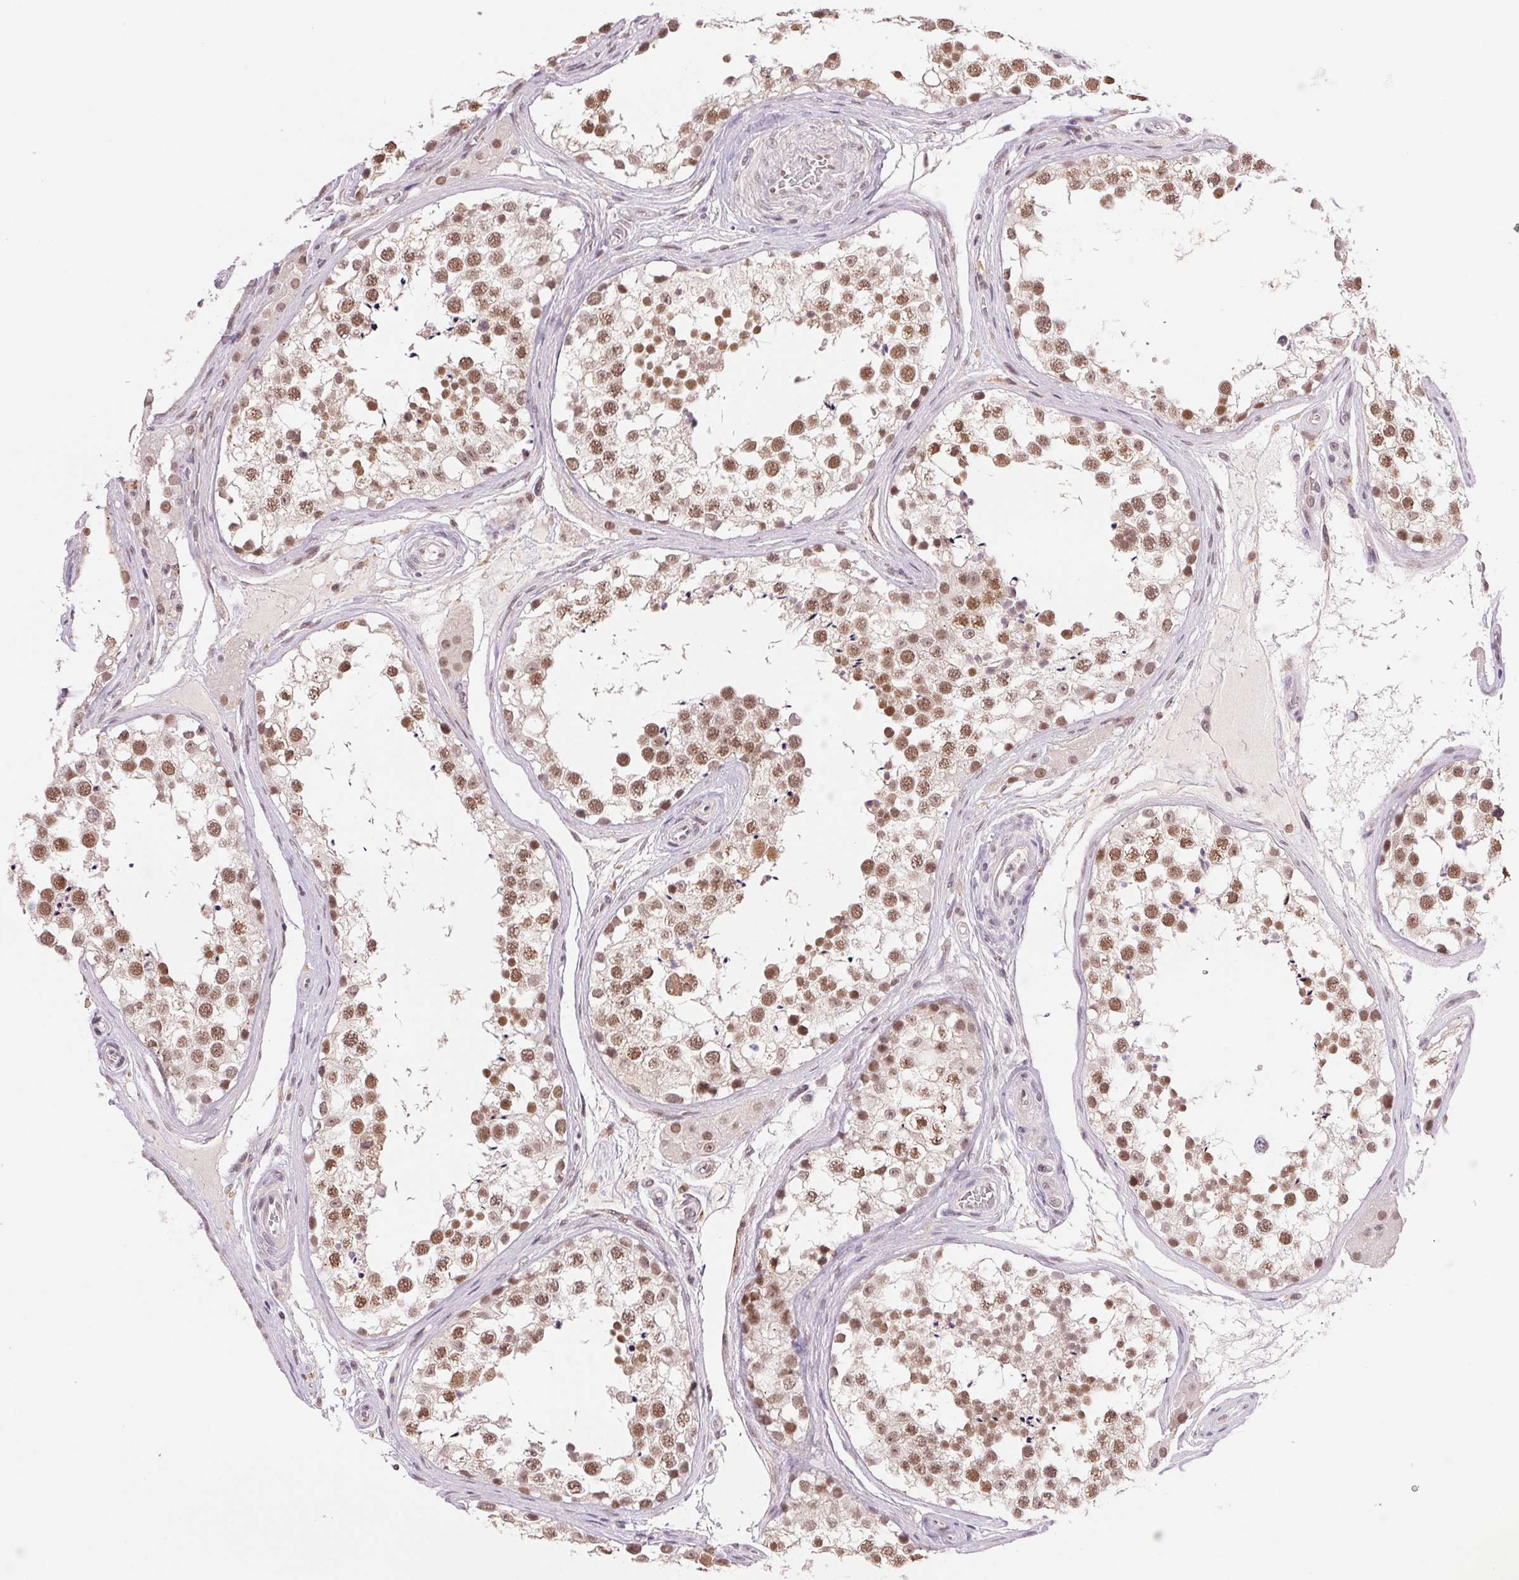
{"staining": {"intensity": "moderate", "quantity": ">75%", "location": "nuclear"}, "tissue": "testis", "cell_type": "Cells in seminiferous ducts", "image_type": "normal", "snomed": [{"axis": "morphology", "description": "Normal tissue, NOS"}, {"axis": "morphology", "description": "Seminoma, NOS"}, {"axis": "topography", "description": "Testis"}], "caption": "IHC (DAB) staining of benign human testis displays moderate nuclear protein expression in about >75% of cells in seminiferous ducts.", "gene": "PRPF18", "patient": {"sex": "male", "age": 65}}